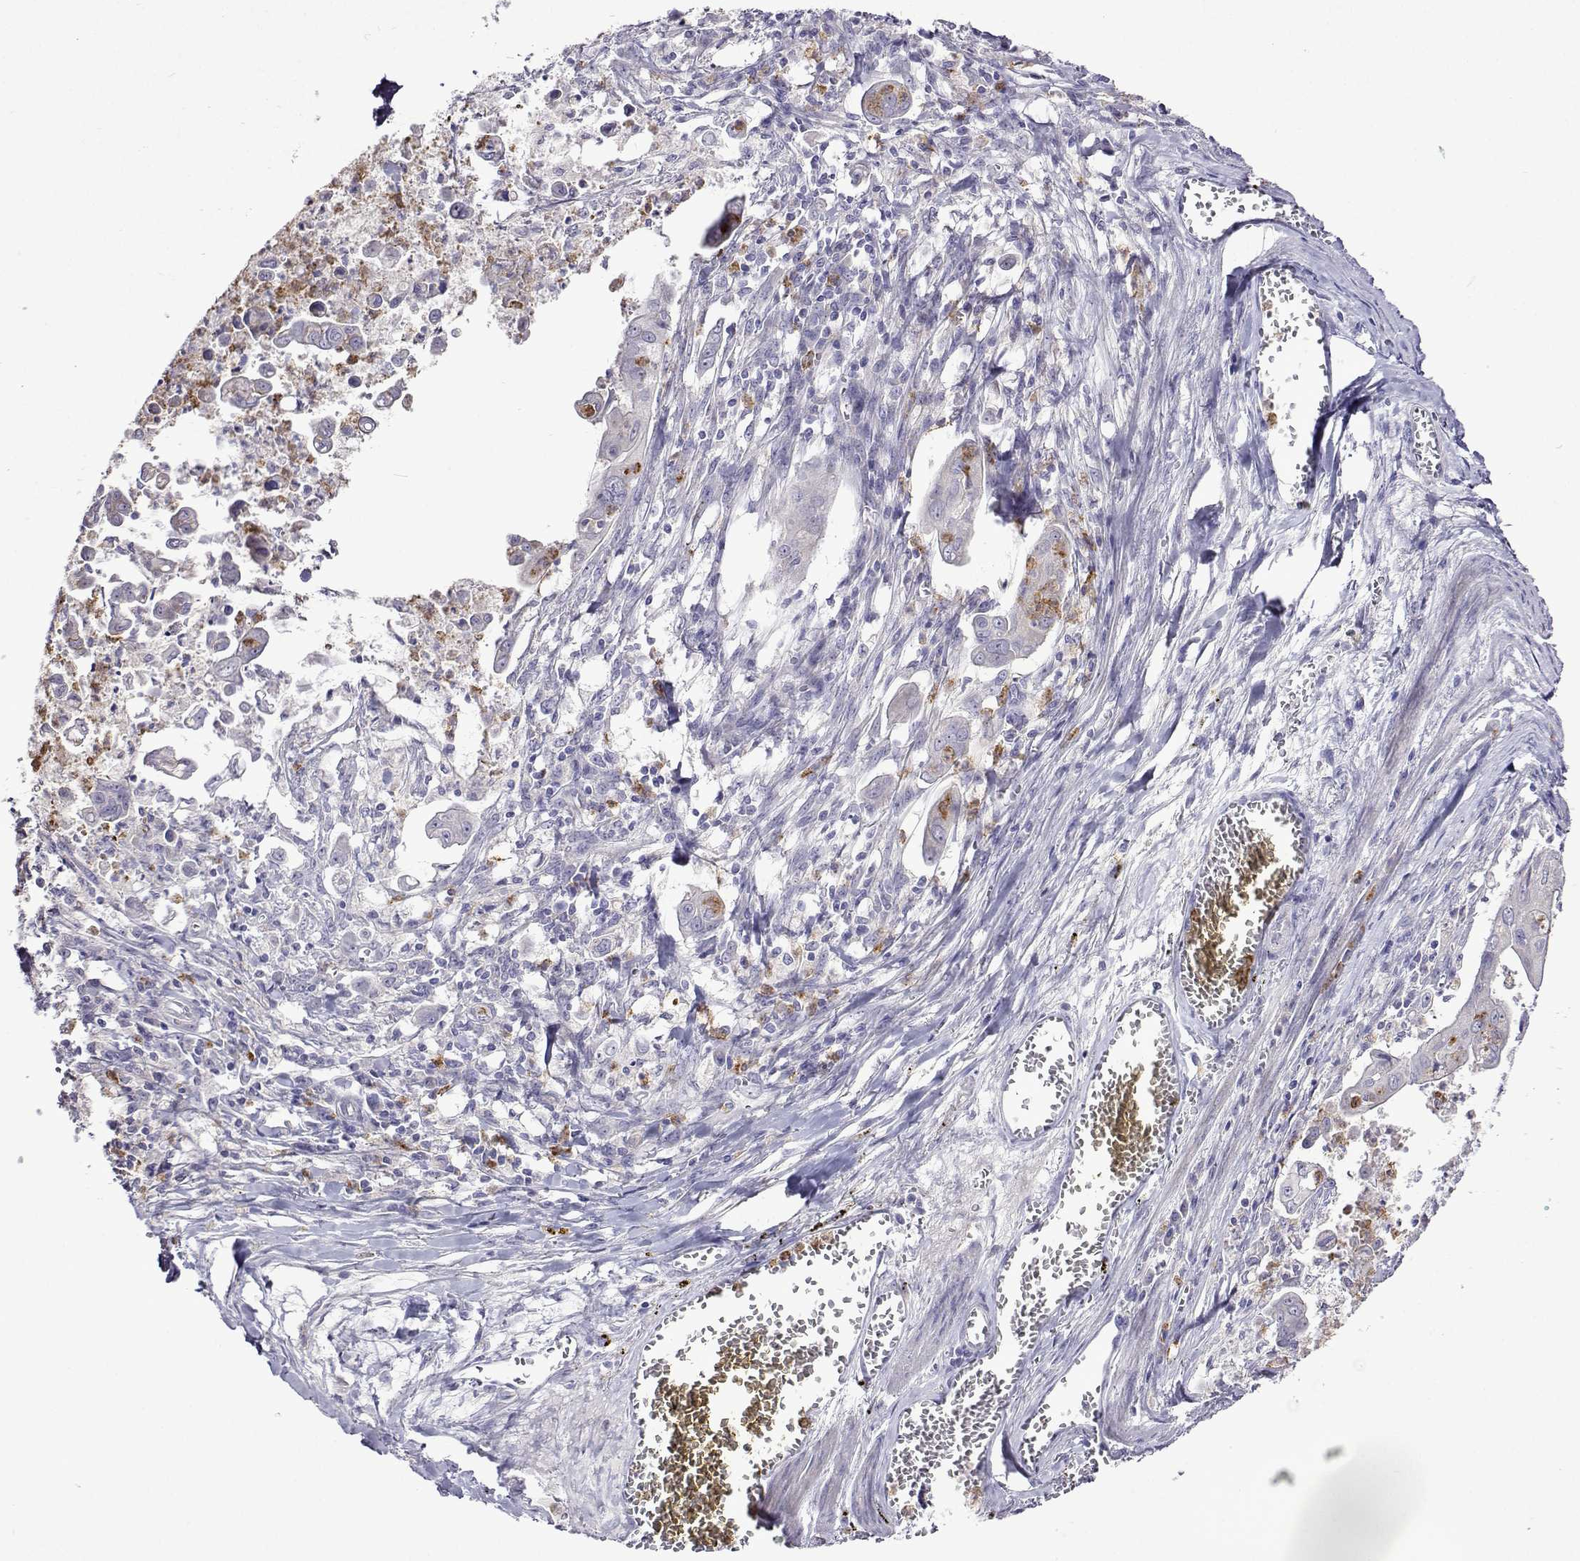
{"staining": {"intensity": "negative", "quantity": "none", "location": "none"}, "tissue": "stomach cancer", "cell_type": "Tumor cells", "image_type": "cancer", "snomed": [{"axis": "morphology", "description": "Adenocarcinoma, NOS"}, {"axis": "topography", "description": "Stomach, upper"}], "caption": "A high-resolution histopathology image shows immunohistochemistry (IHC) staining of stomach cancer (adenocarcinoma), which reveals no significant staining in tumor cells.", "gene": "SULT2A1", "patient": {"sex": "male", "age": 80}}